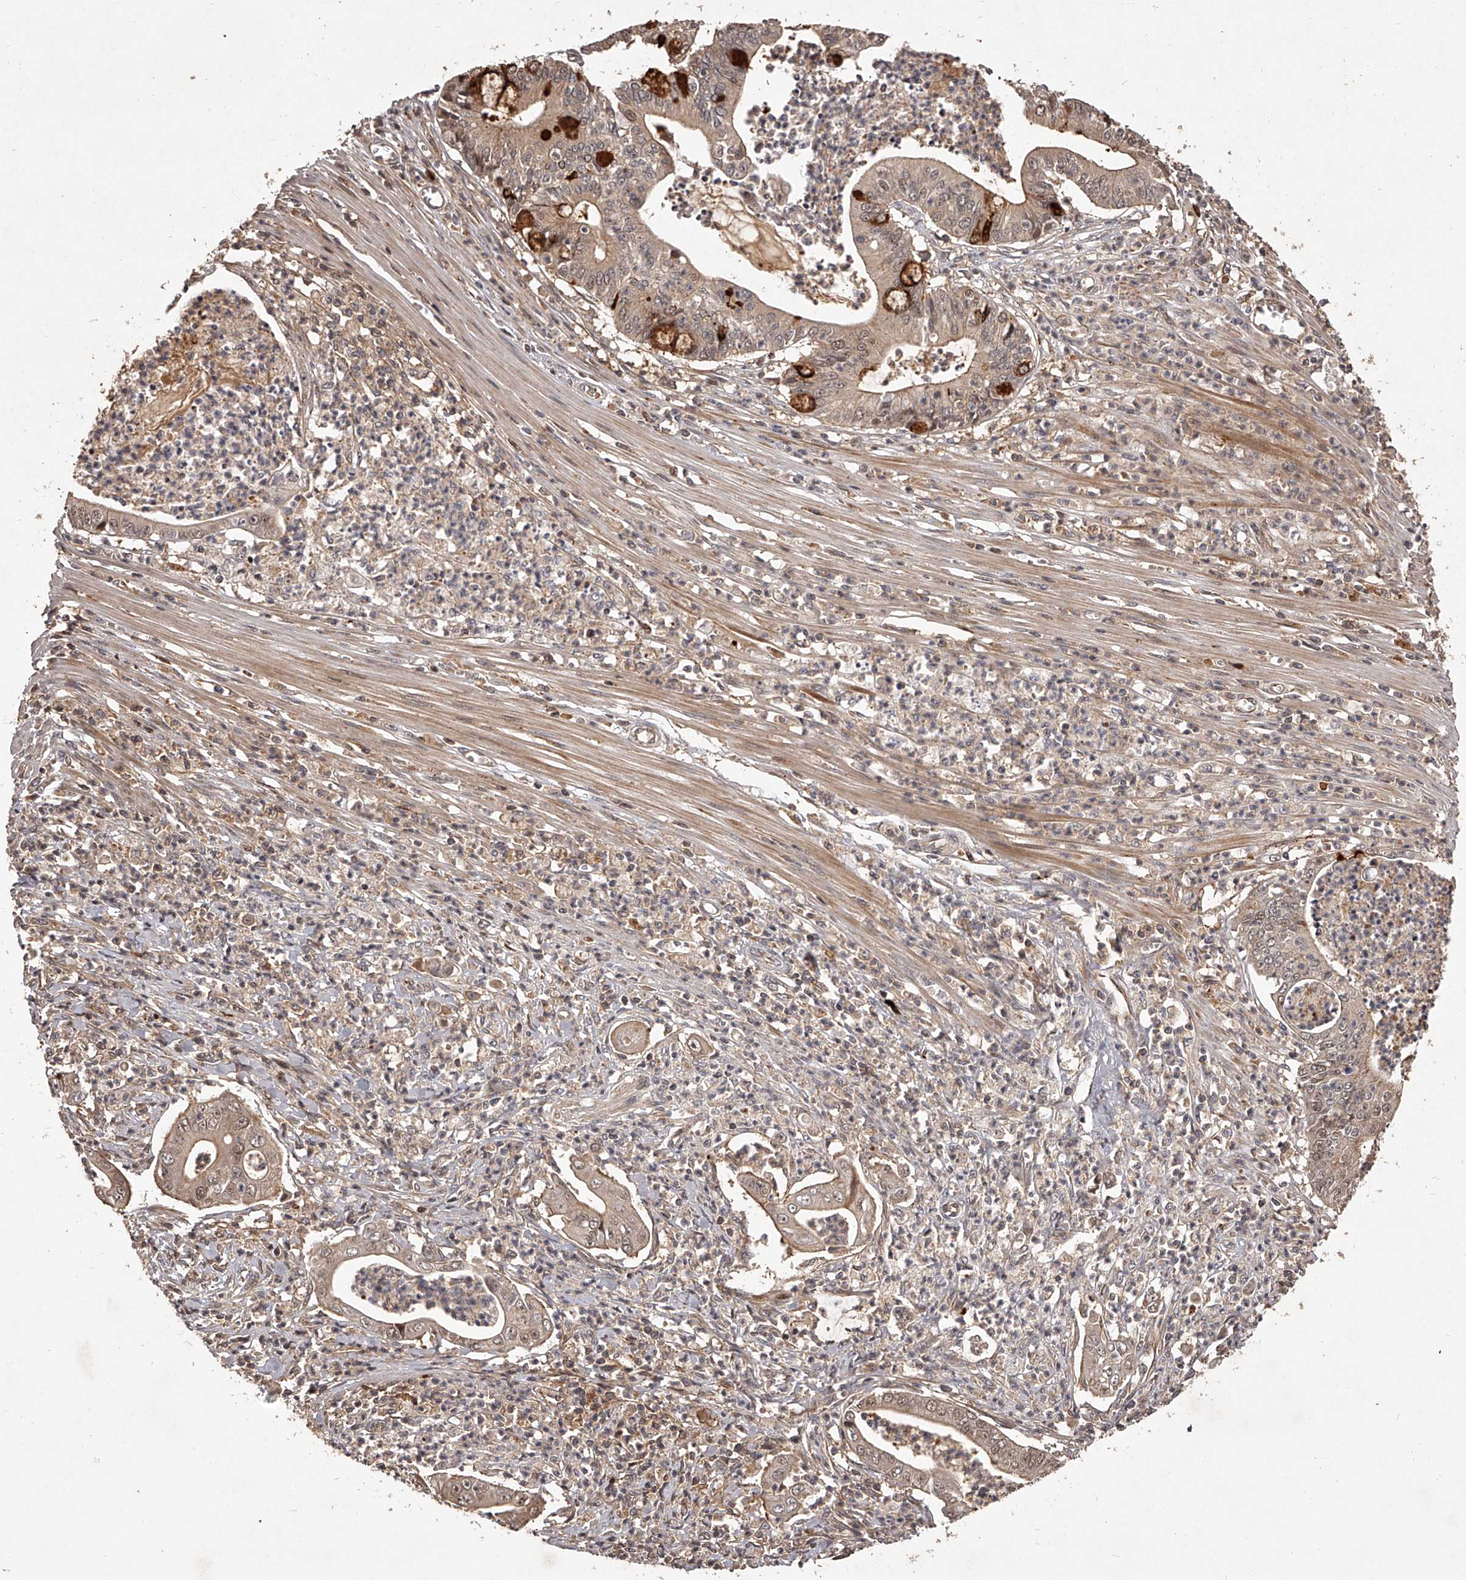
{"staining": {"intensity": "weak", "quantity": ">75%", "location": "cytoplasmic/membranous"}, "tissue": "pancreatic cancer", "cell_type": "Tumor cells", "image_type": "cancer", "snomed": [{"axis": "morphology", "description": "Adenocarcinoma, NOS"}, {"axis": "topography", "description": "Pancreas"}], "caption": "DAB immunohistochemical staining of human pancreatic cancer (adenocarcinoma) displays weak cytoplasmic/membranous protein positivity in approximately >75% of tumor cells.", "gene": "CRYZL1", "patient": {"sex": "male", "age": 69}}